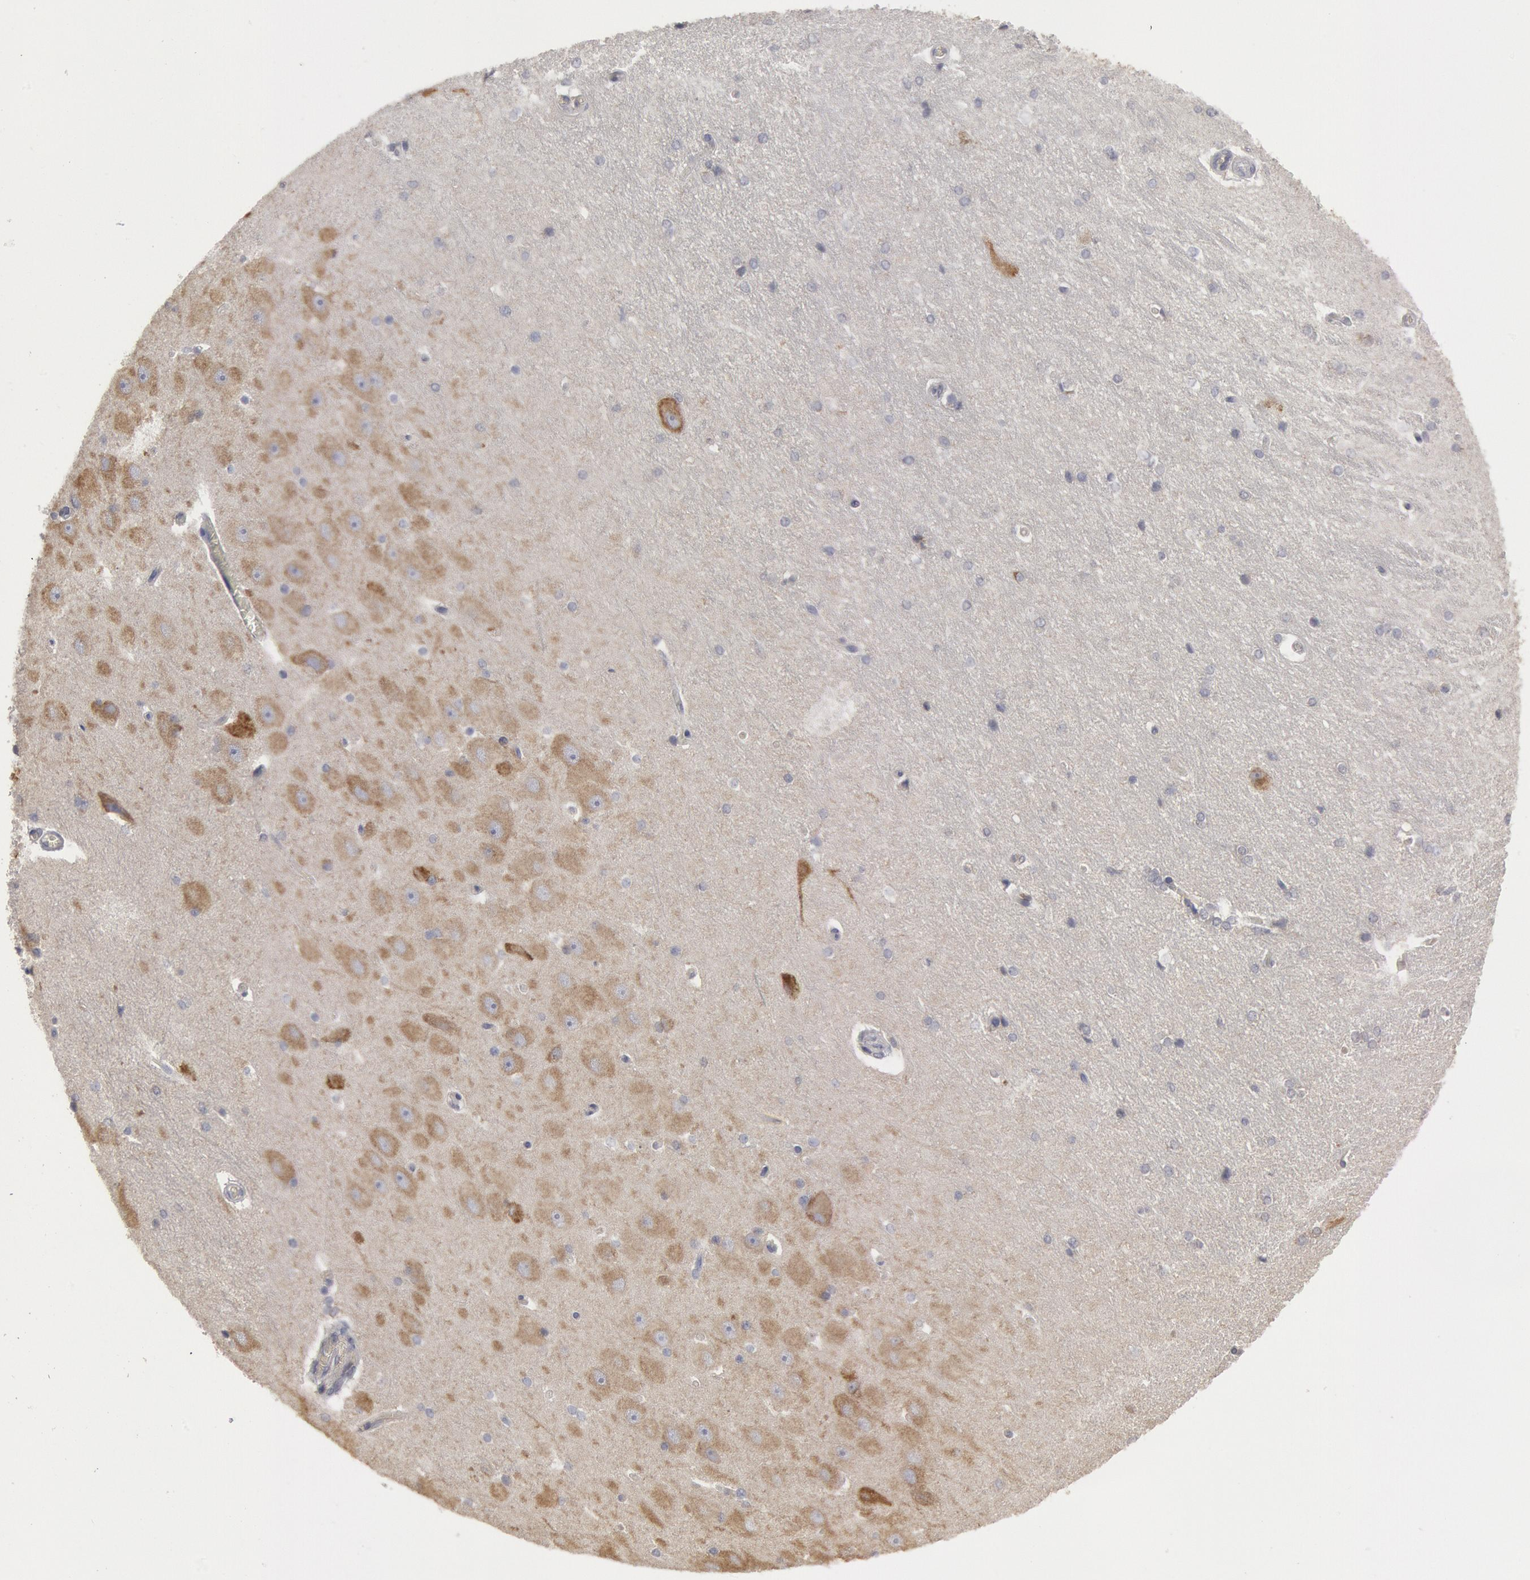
{"staining": {"intensity": "negative", "quantity": "none", "location": "none"}, "tissue": "hippocampus", "cell_type": "Glial cells", "image_type": "normal", "snomed": [{"axis": "morphology", "description": "Normal tissue, NOS"}, {"axis": "topography", "description": "Hippocampus"}], "caption": "Immunohistochemistry of benign human hippocampus exhibits no positivity in glial cells.", "gene": "OSBPL8", "patient": {"sex": "female", "age": 19}}